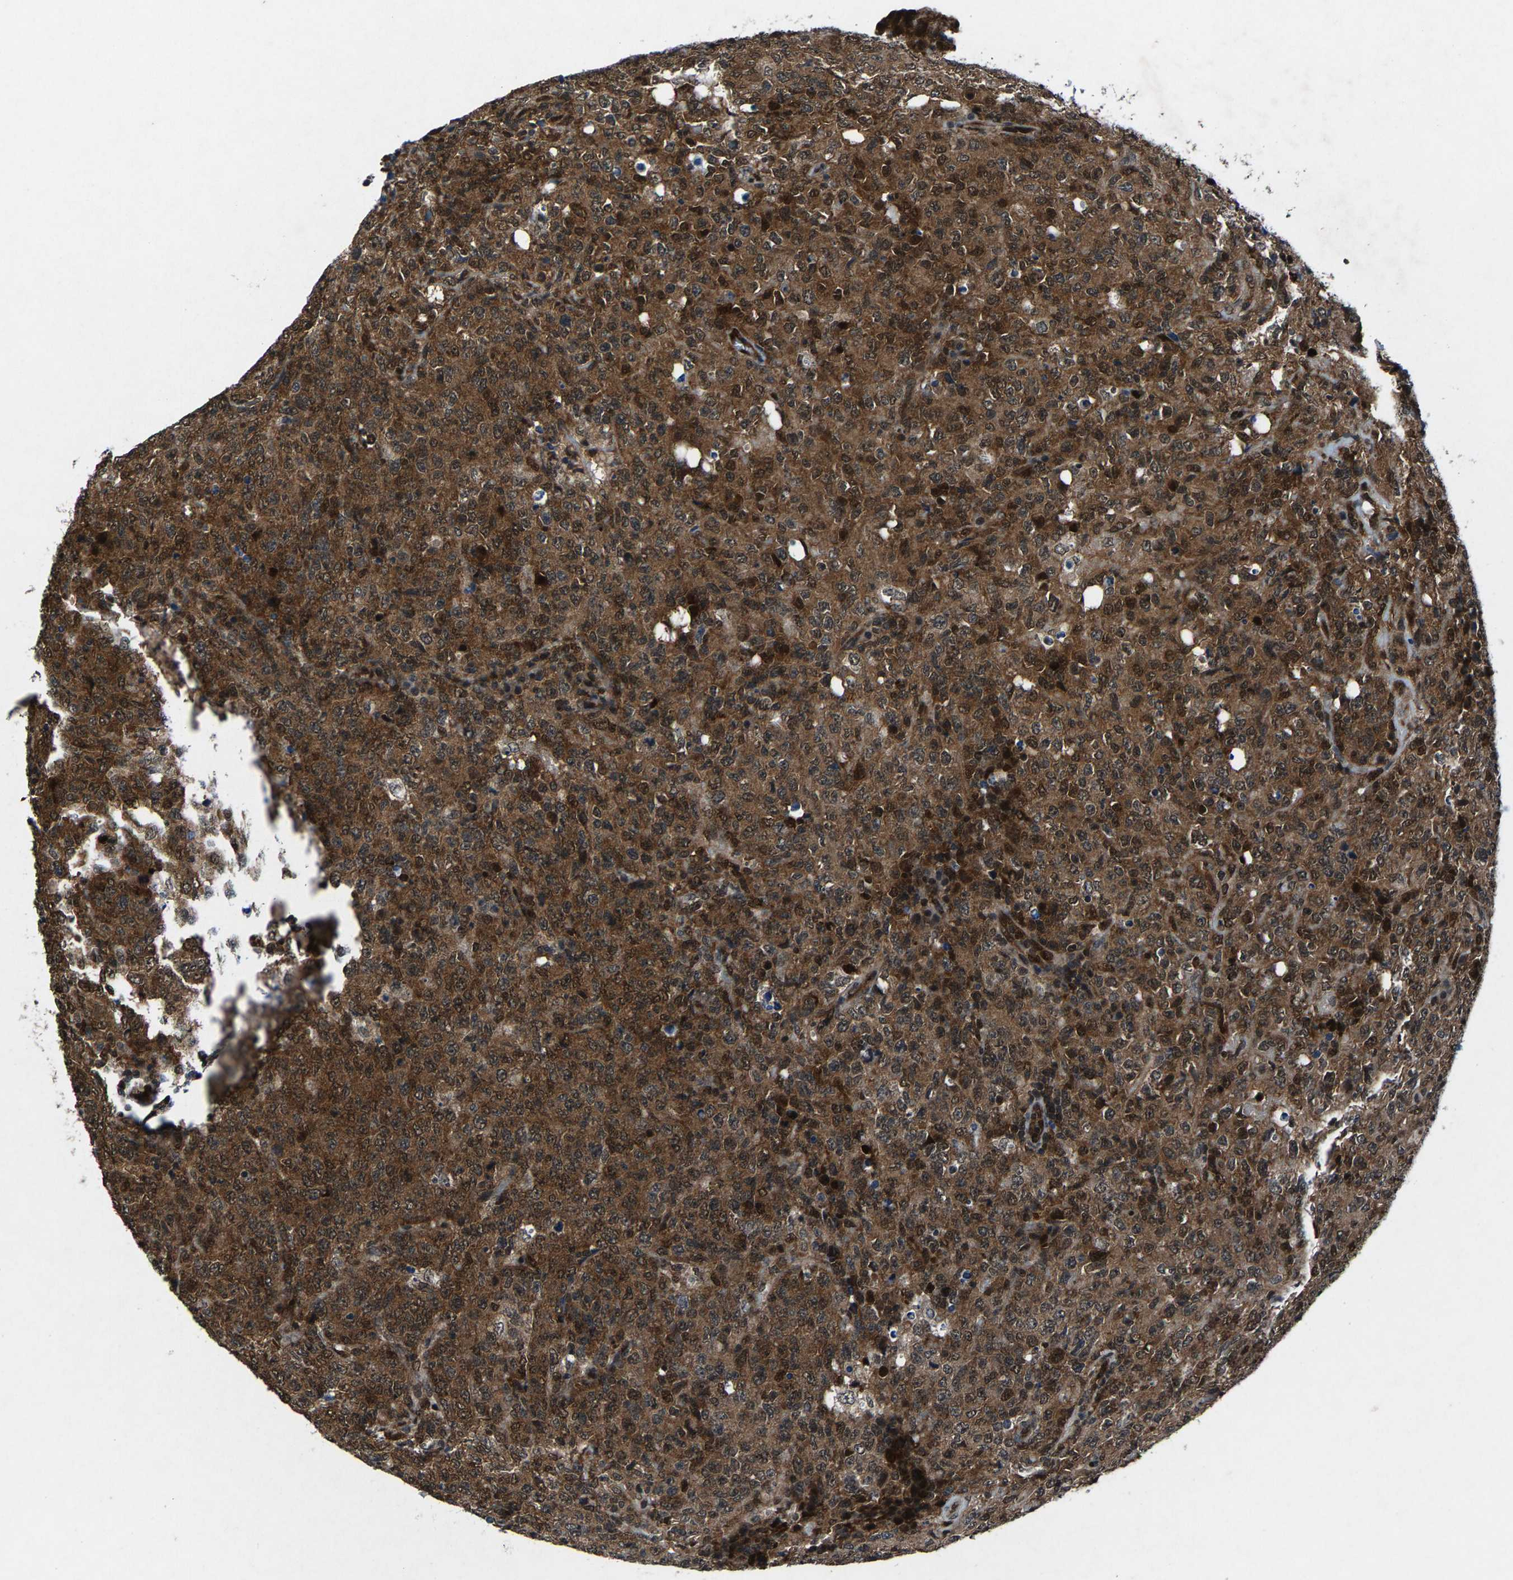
{"staining": {"intensity": "moderate", "quantity": ">75%", "location": "nuclear"}, "tissue": "lymphoma", "cell_type": "Tumor cells", "image_type": "cancer", "snomed": [{"axis": "morphology", "description": "Malignant lymphoma, non-Hodgkin's type, High grade"}, {"axis": "topography", "description": "Tonsil"}], "caption": "Approximately >75% of tumor cells in human lymphoma demonstrate moderate nuclear protein positivity as visualized by brown immunohistochemical staining.", "gene": "ATXN3", "patient": {"sex": "female", "age": 36}}